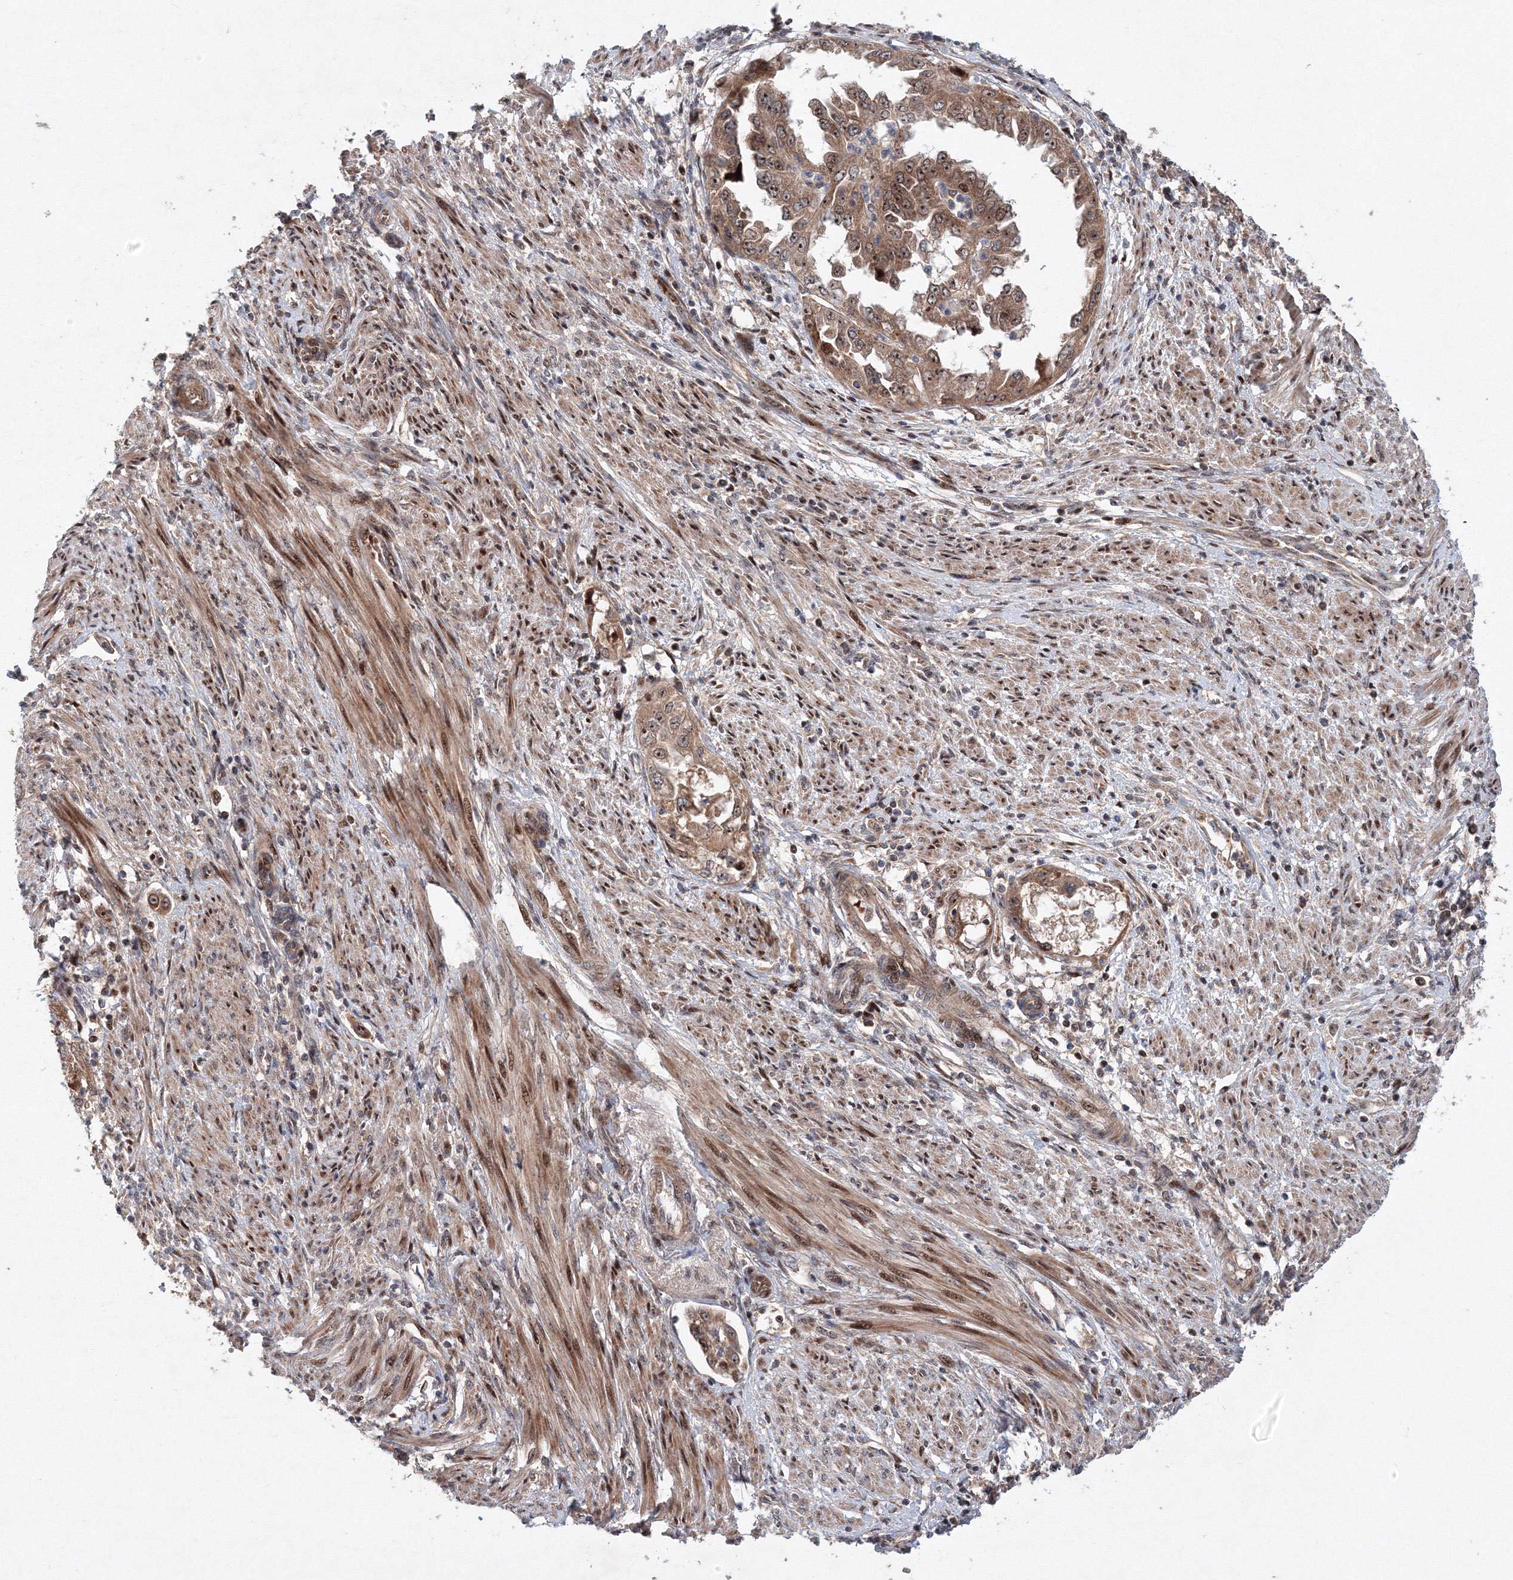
{"staining": {"intensity": "moderate", "quantity": ">75%", "location": "cytoplasmic/membranous,nuclear"}, "tissue": "endometrial cancer", "cell_type": "Tumor cells", "image_type": "cancer", "snomed": [{"axis": "morphology", "description": "Adenocarcinoma, NOS"}, {"axis": "topography", "description": "Endometrium"}], "caption": "Endometrial cancer stained with DAB (3,3'-diaminobenzidine) immunohistochemistry reveals medium levels of moderate cytoplasmic/membranous and nuclear positivity in approximately >75% of tumor cells.", "gene": "ANKAR", "patient": {"sex": "female", "age": 85}}